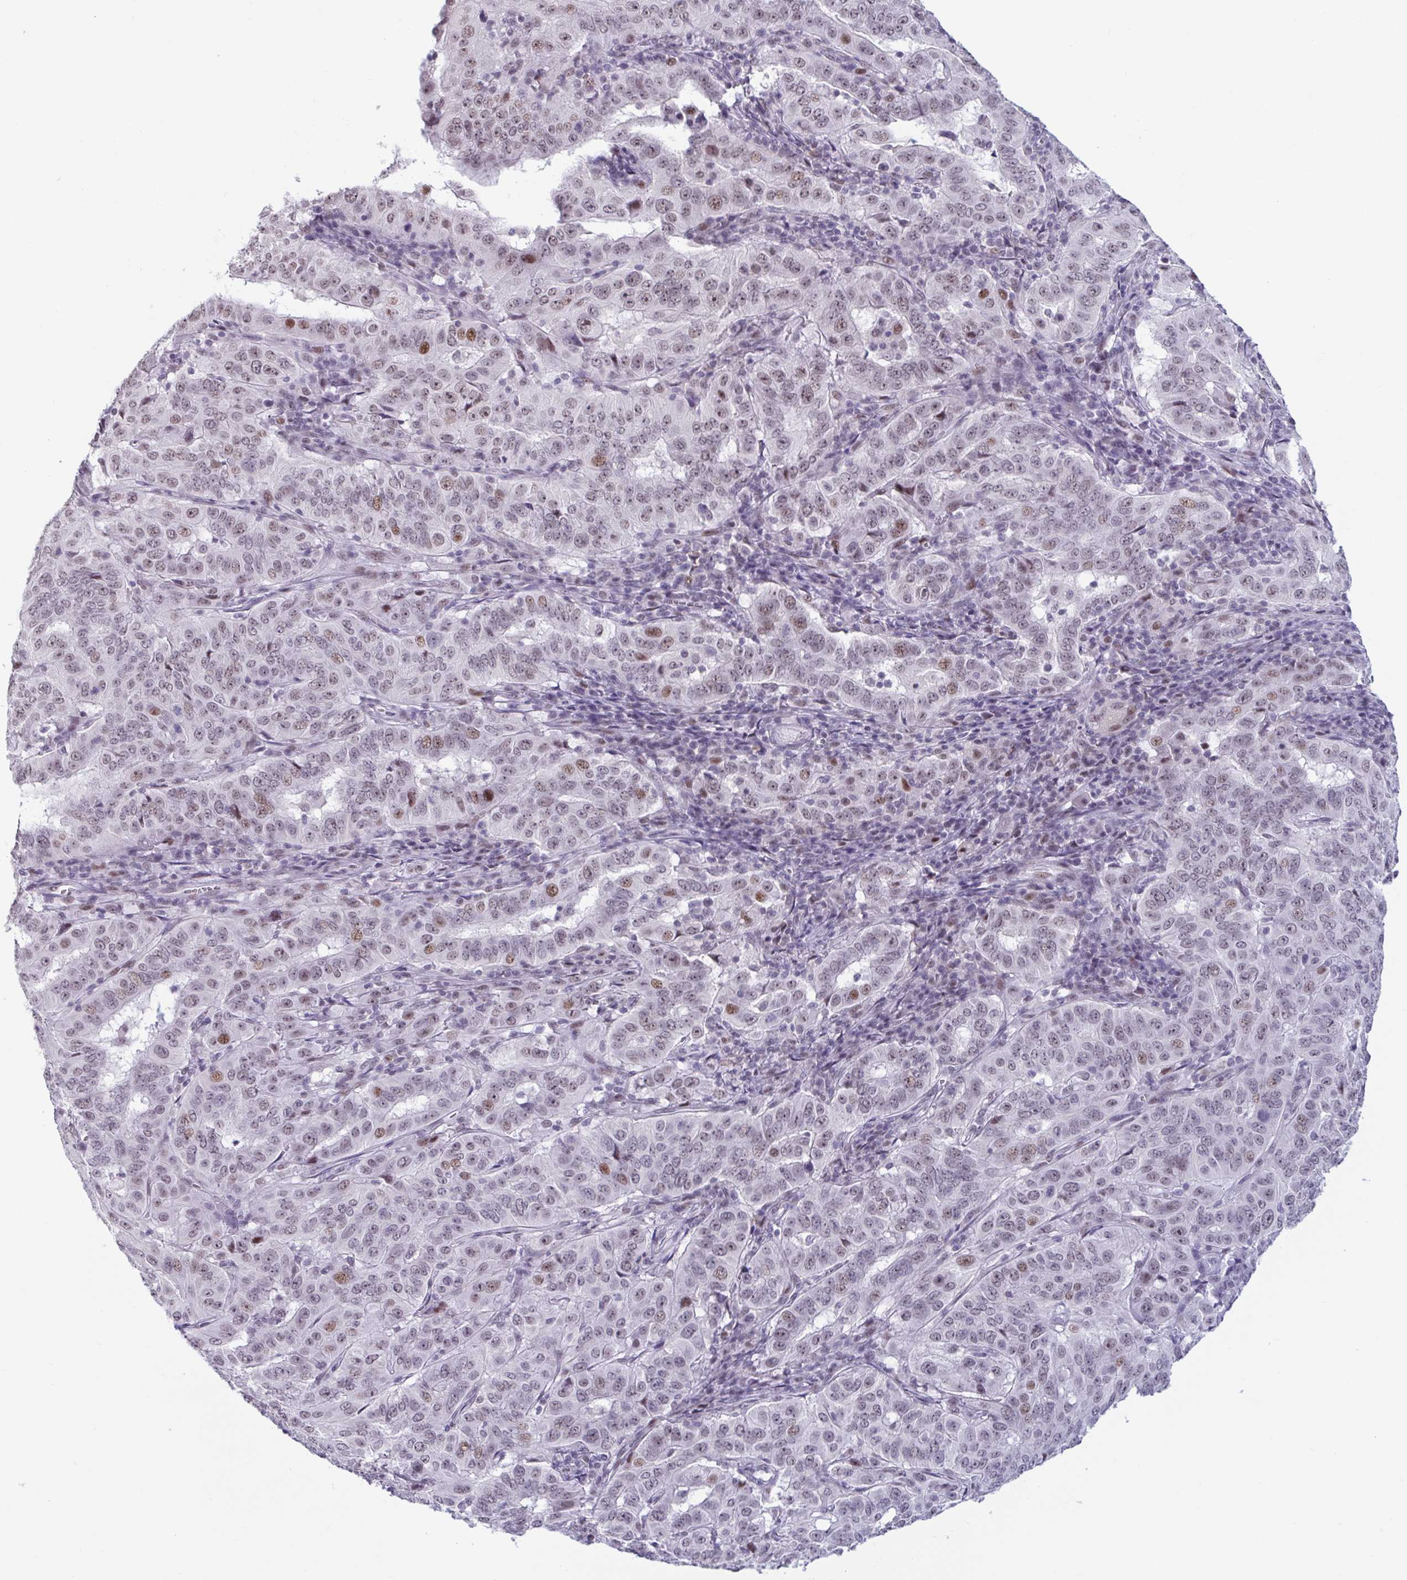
{"staining": {"intensity": "moderate", "quantity": "25%-75%", "location": "nuclear"}, "tissue": "pancreatic cancer", "cell_type": "Tumor cells", "image_type": "cancer", "snomed": [{"axis": "morphology", "description": "Adenocarcinoma, NOS"}, {"axis": "topography", "description": "Pancreas"}], "caption": "Brown immunohistochemical staining in human adenocarcinoma (pancreatic) reveals moderate nuclear staining in approximately 25%-75% of tumor cells.", "gene": "HSD17B6", "patient": {"sex": "male", "age": 63}}